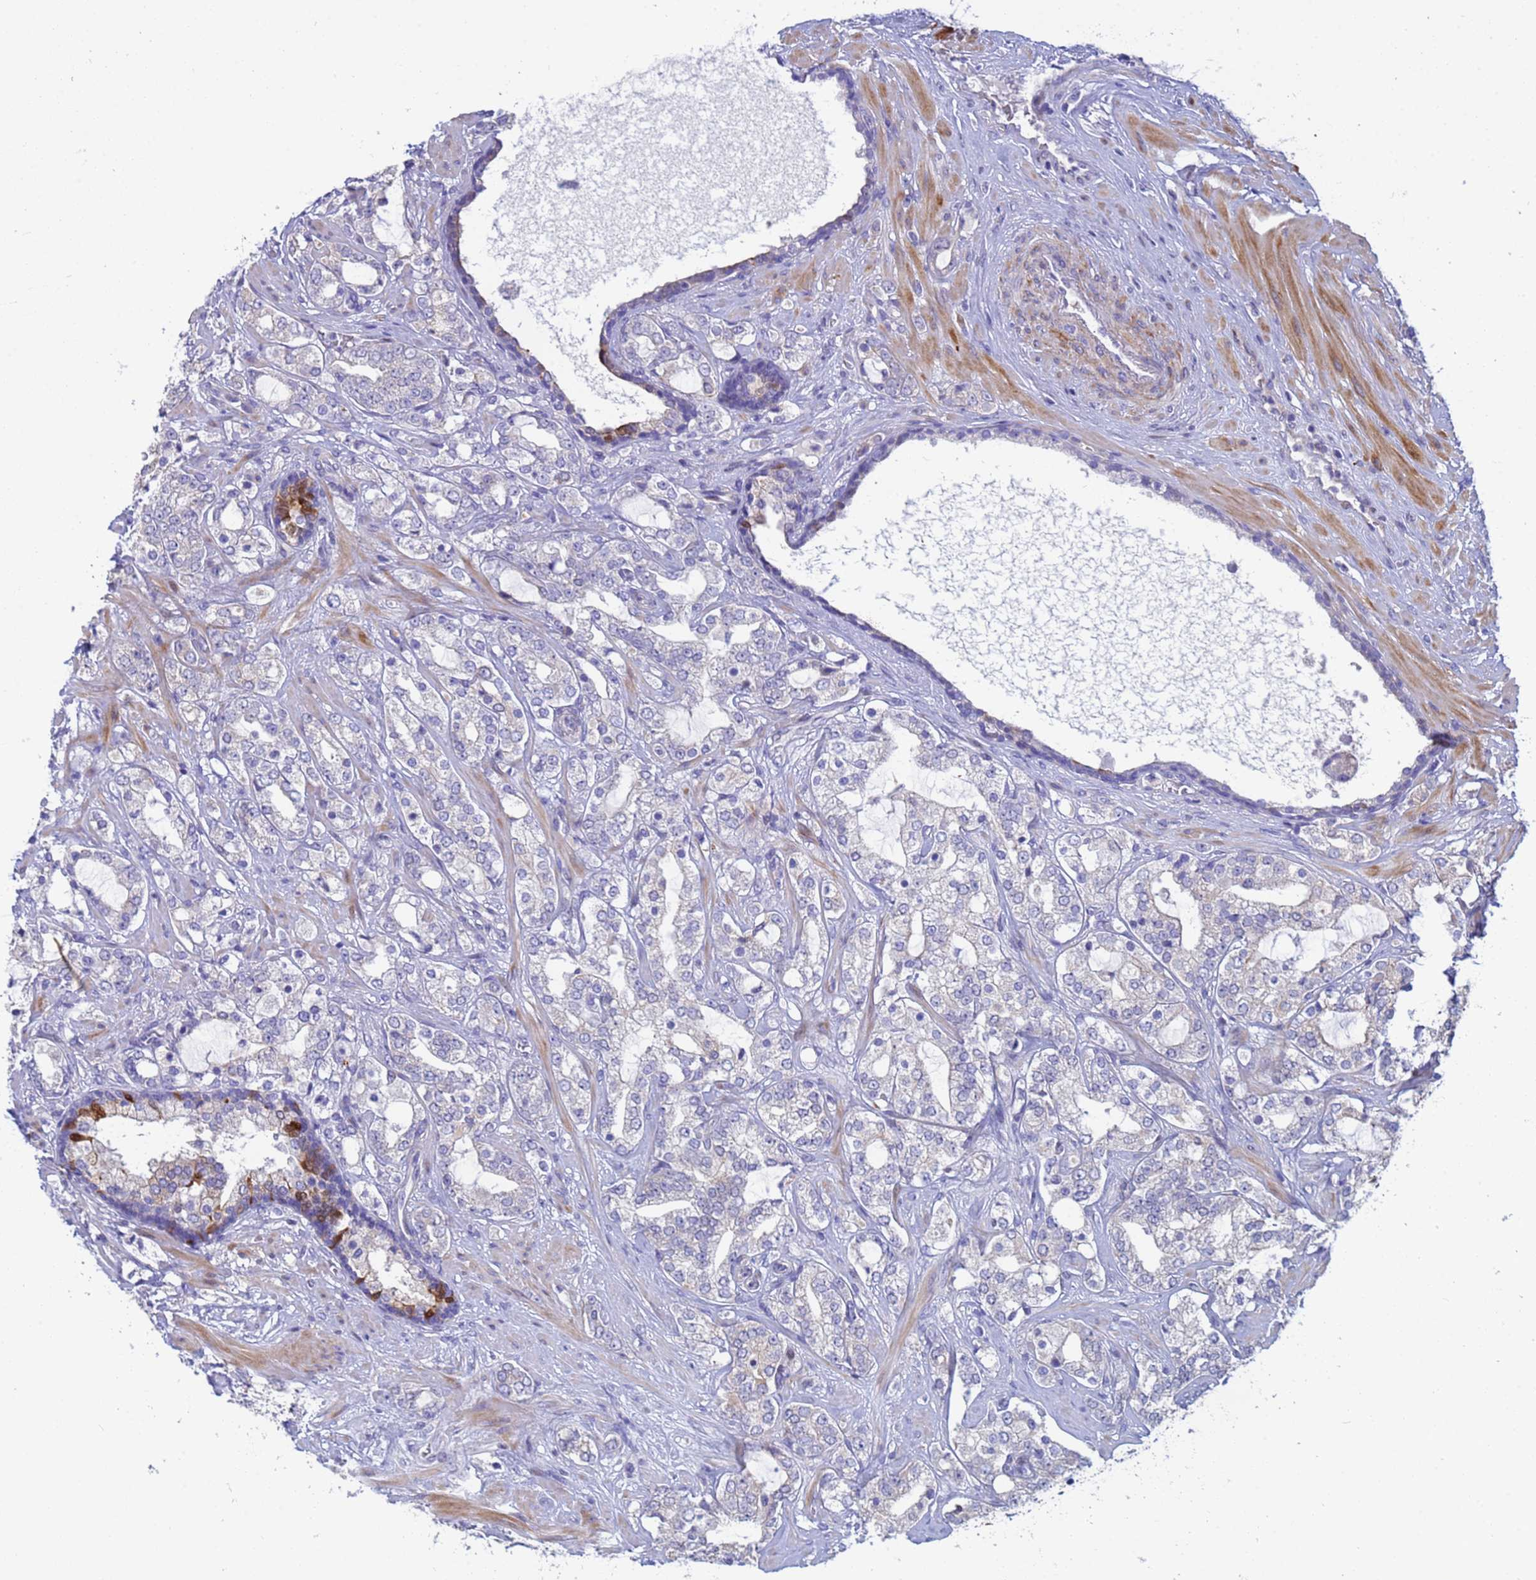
{"staining": {"intensity": "negative", "quantity": "none", "location": "none"}, "tissue": "prostate cancer", "cell_type": "Tumor cells", "image_type": "cancer", "snomed": [{"axis": "morphology", "description": "Adenocarcinoma, High grade"}, {"axis": "topography", "description": "Prostate"}], "caption": "High power microscopy image of an immunohistochemistry (IHC) histopathology image of prostate adenocarcinoma (high-grade), revealing no significant expression in tumor cells.", "gene": "PPP6R1", "patient": {"sex": "male", "age": 64}}